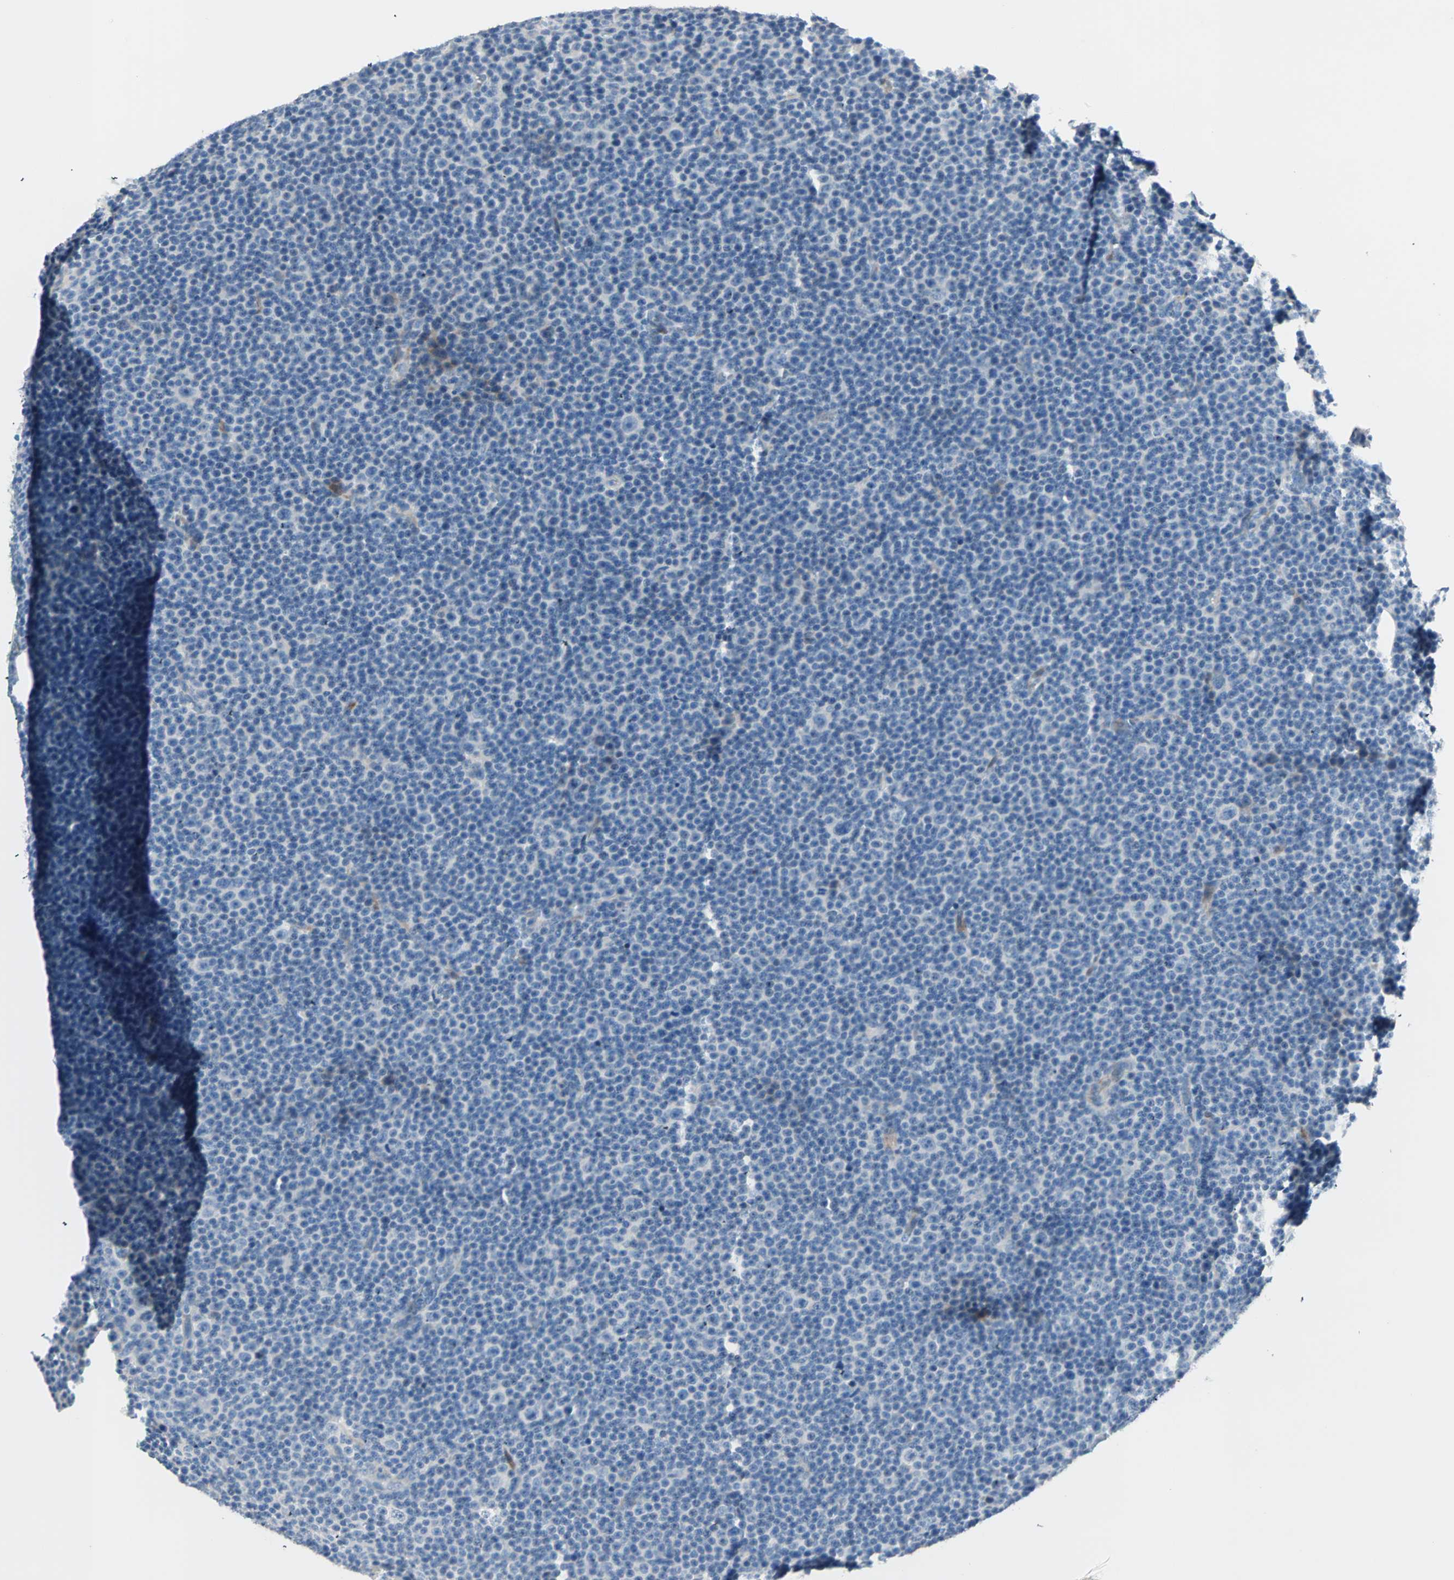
{"staining": {"intensity": "negative", "quantity": "none", "location": "none"}, "tissue": "lymphoma", "cell_type": "Tumor cells", "image_type": "cancer", "snomed": [{"axis": "morphology", "description": "Malignant lymphoma, non-Hodgkin's type, Low grade"}, {"axis": "topography", "description": "Lymph node"}], "caption": "This image is of lymphoma stained with IHC to label a protein in brown with the nuclei are counter-stained blue. There is no positivity in tumor cells.", "gene": "NEFH", "patient": {"sex": "female", "age": 67}}